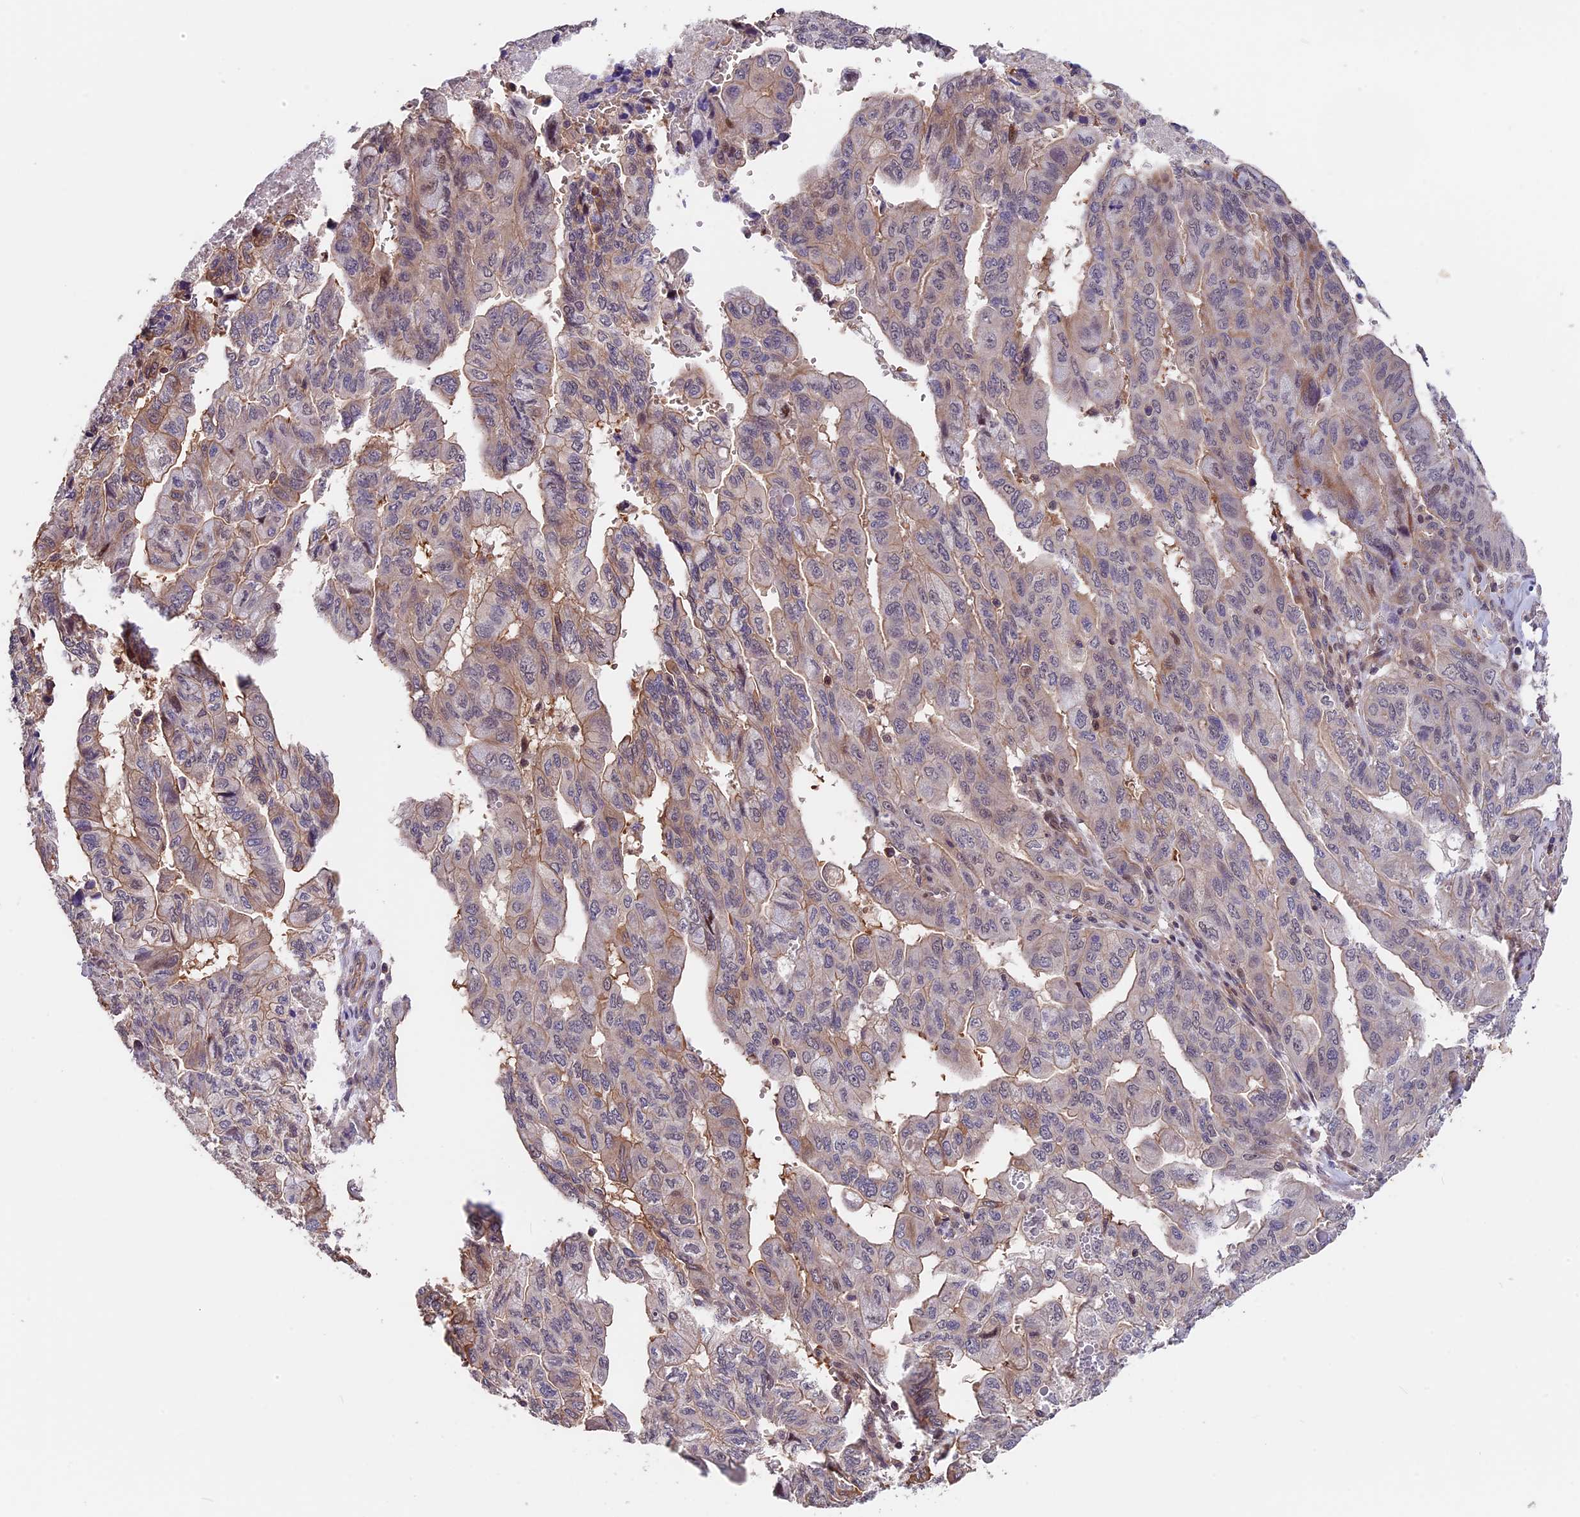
{"staining": {"intensity": "weak", "quantity": "<25%", "location": "cytoplasmic/membranous"}, "tissue": "pancreatic cancer", "cell_type": "Tumor cells", "image_type": "cancer", "snomed": [{"axis": "morphology", "description": "Adenocarcinoma, NOS"}, {"axis": "topography", "description": "Pancreas"}], "caption": "Immunohistochemical staining of human pancreatic cancer (adenocarcinoma) reveals no significant positivity in tumor cells.", "gene": "ZC3H10", "patient": {"sex": "male", "age": 51}}